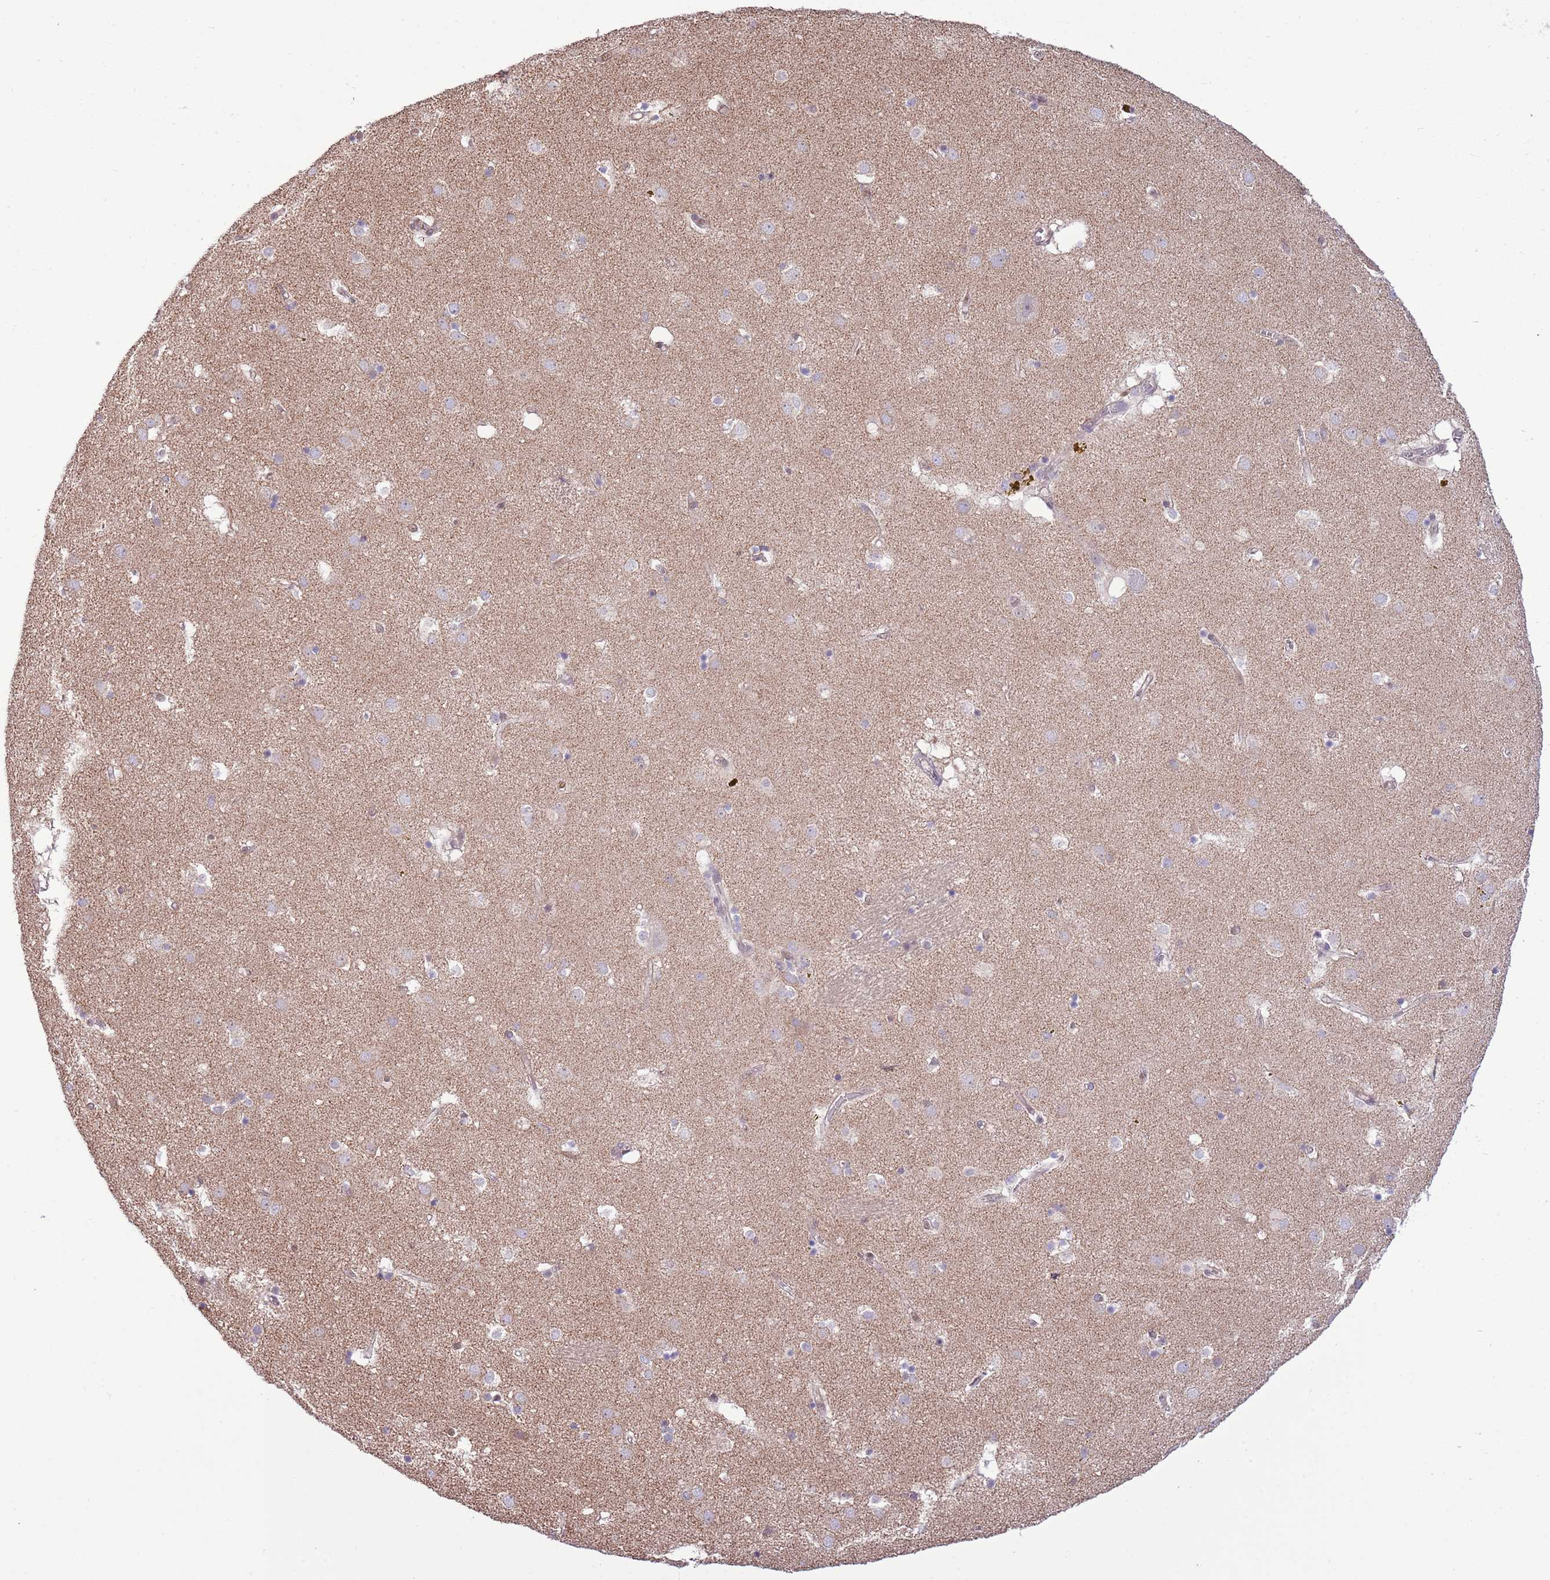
{"staining": {"intensity": "weak", "quantity": "<25%", "location": "cytoplasmic/membranous"}, "tissue": "caudate", "cell_type": "Glial cells", "image_type": "normal", "snomed": [{"axis": "morphology", "description": "Normal tissue, NOS"}, {"axis": "topography", "description": "Lateral ventricle wall"}], "caption": "Human caudate stained for a protein using IHC exhibits no expression in glial cells.", "gene": "ARL2BP", "patient": {"sex": "male", "age": 70}}